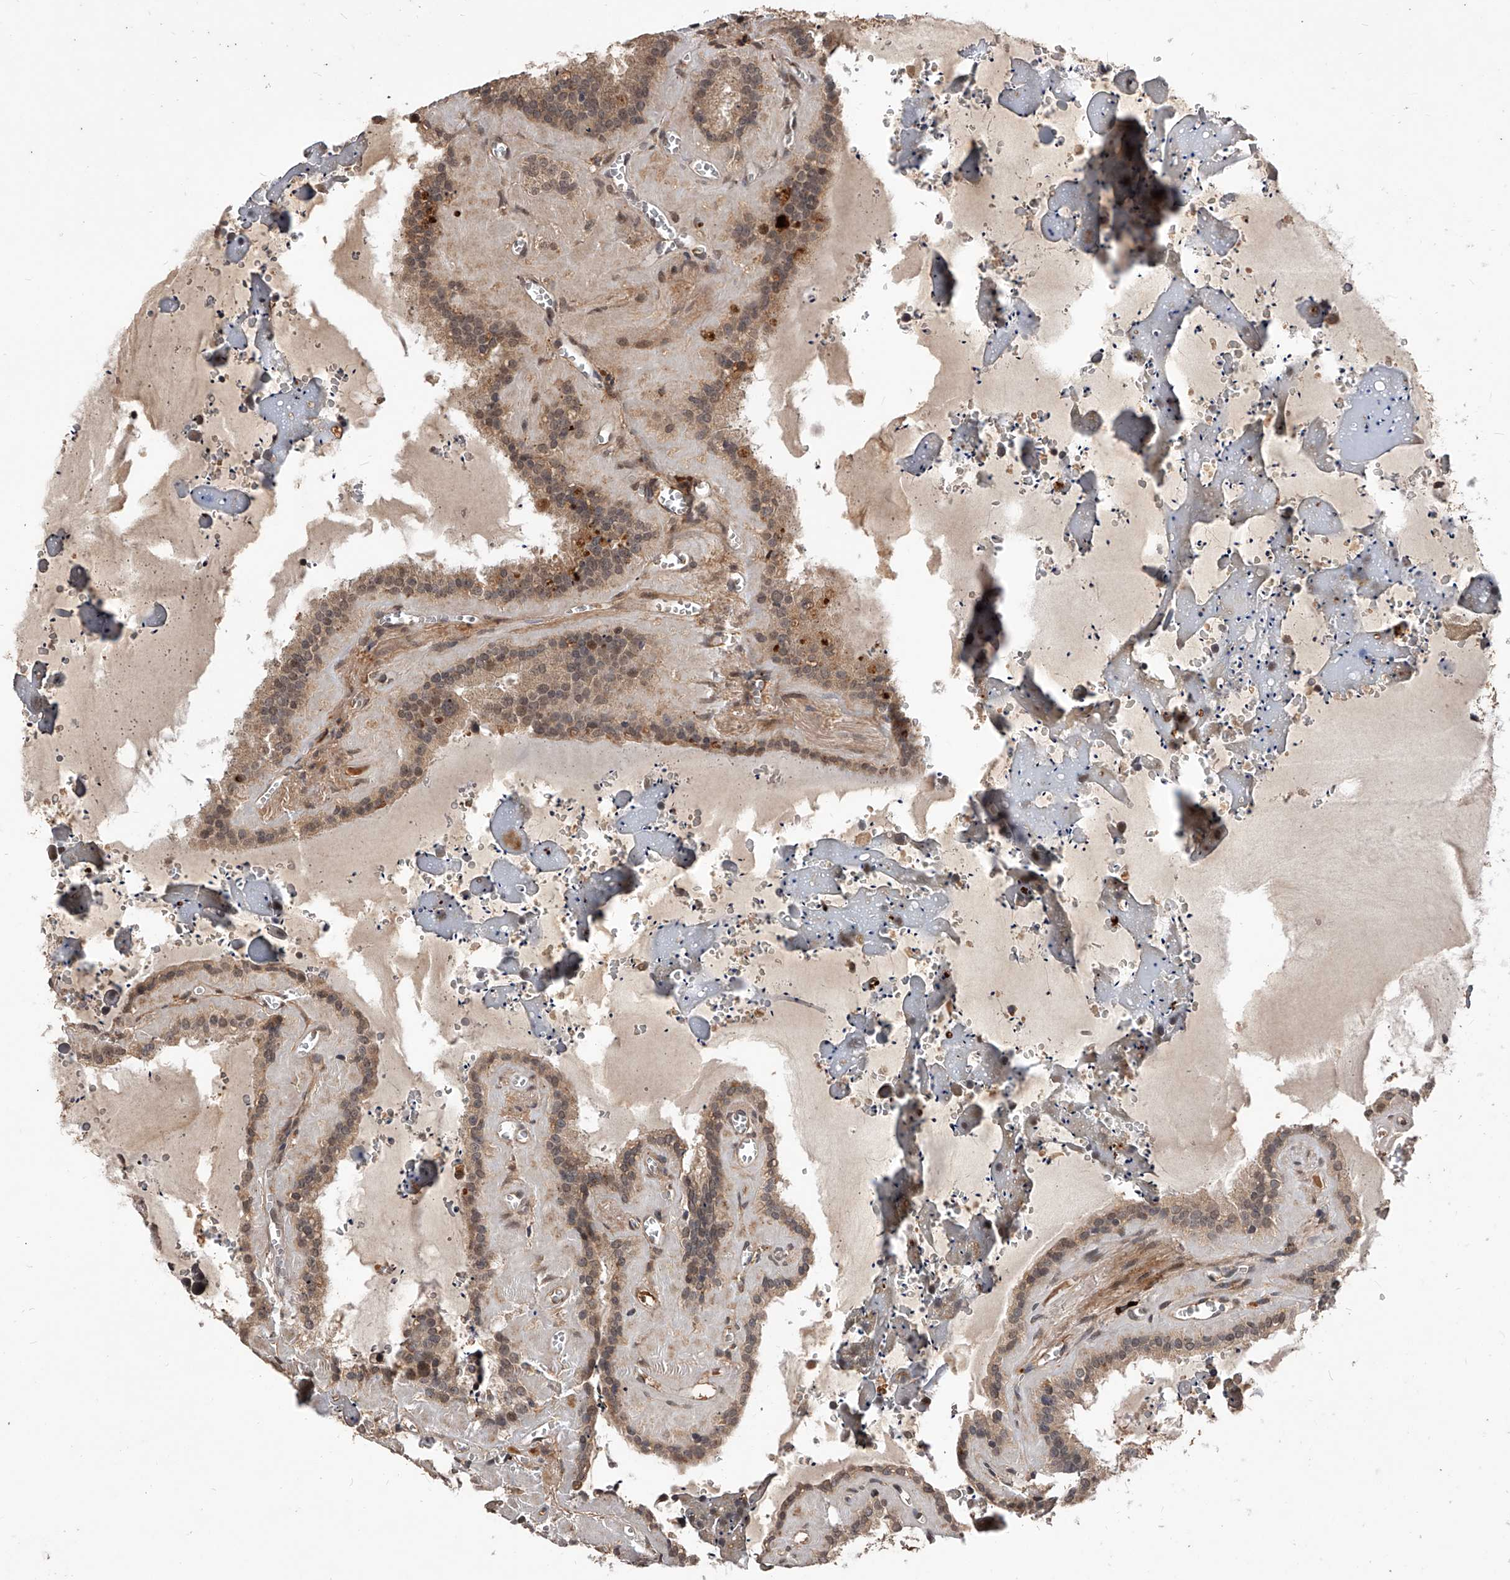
{"staining": {"intensity": "moderate", "quantity": ">75%", "location": "cytoplasmic/membranous,nuclear"}, "tissue": "seminal vesicle", "cell_type": "Glandular cells", "image_type": "normal", "snomed": [{"axis": "morphology", "description": "Normal tissue, NOS"}, {"axis": "topography", "description": "Prostate"}, {"axis": "topography", "description": "Seminal veicle"}], "caption": "Protein staining shows moderate cytoplasmic/membranous,nuclear positivity in approximately >75% of glandular cells in normal seminal vesicle. (DAB (3,3'-diaminobenzidine) IHC, brown staining for protein, blue staining for nuclei).", "gene": "CFAP410", "patient": {"sex": "male", "age": 59}}